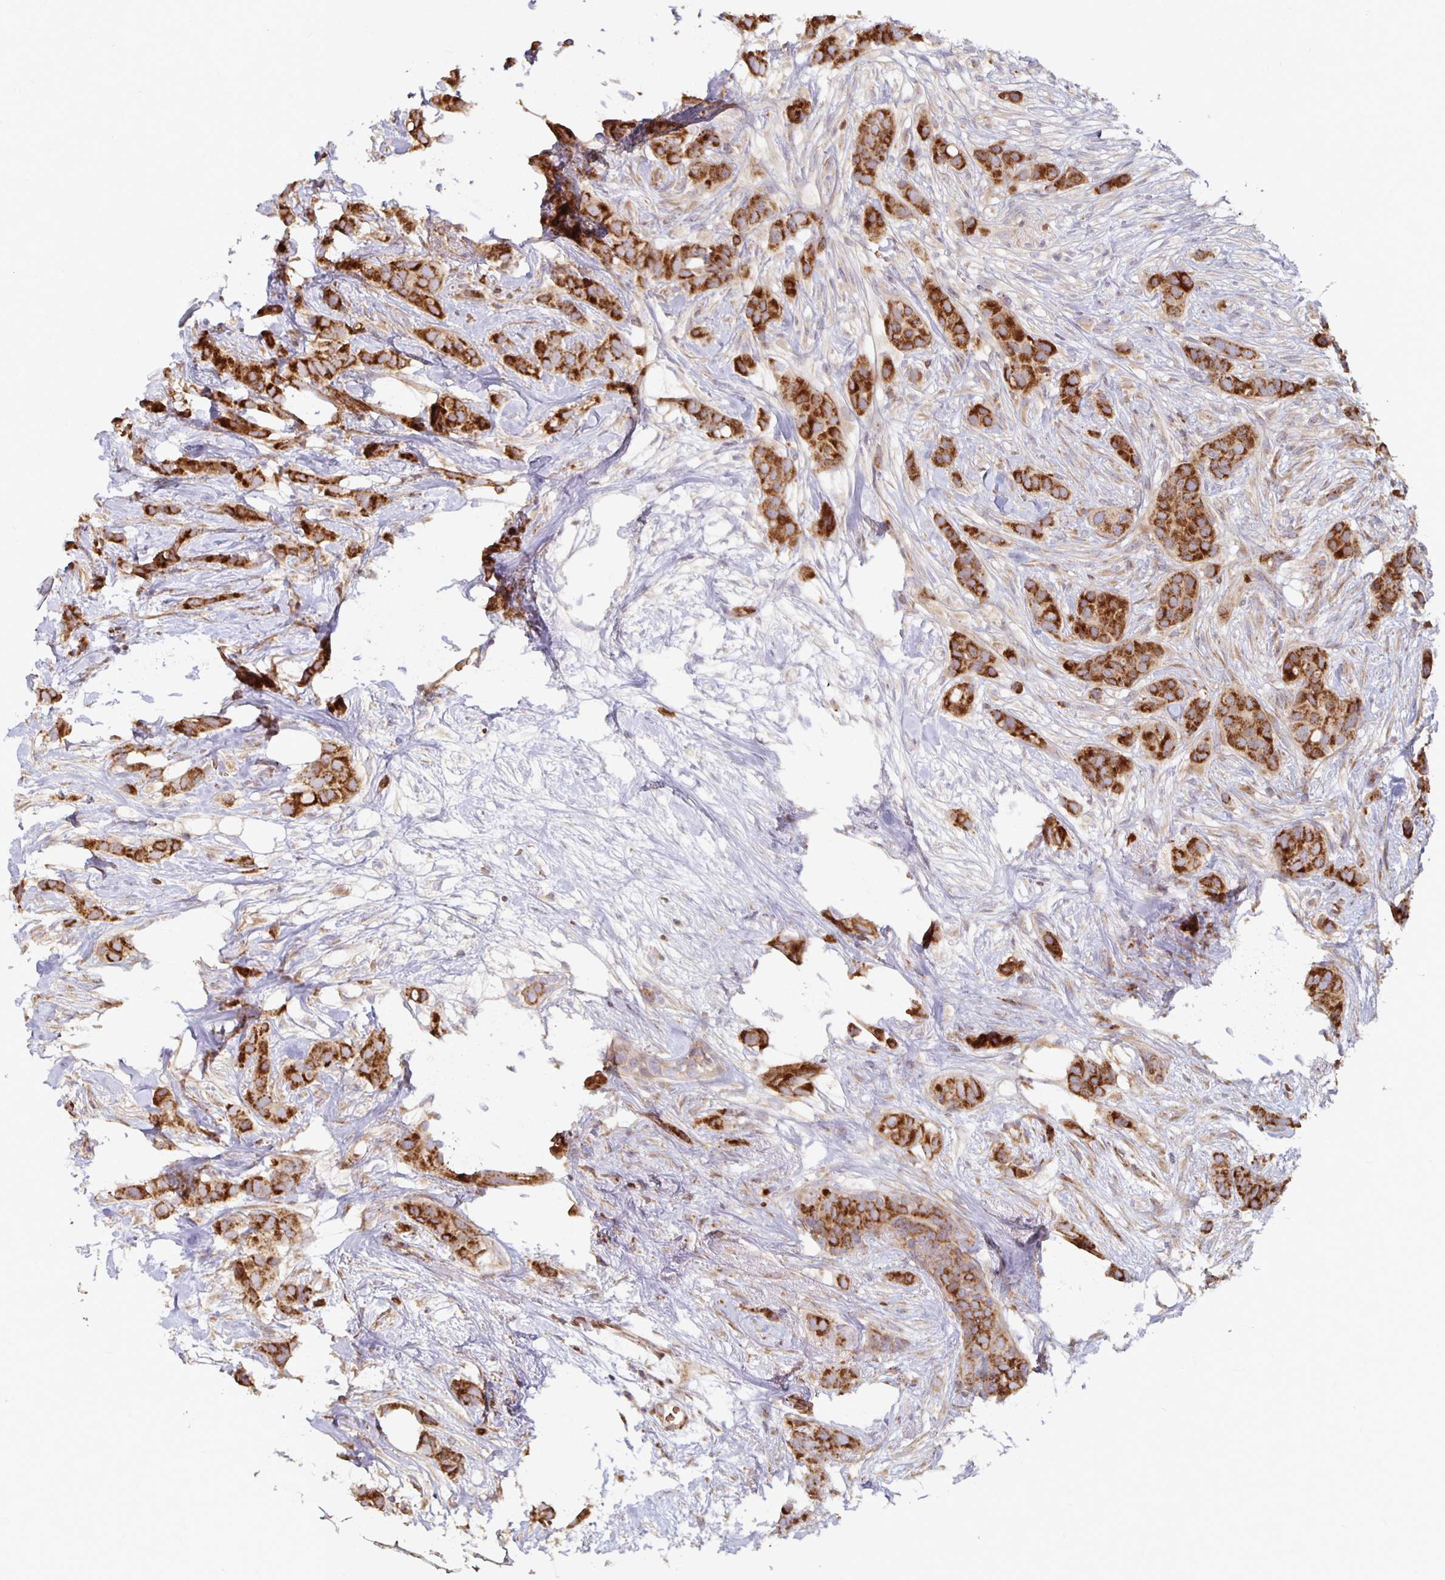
{"staining": {"intensity": "strong", "quantity": ">75%", "location": "cytoplasmic/membranous"}, "tissue": "breast cancer", "cell_type": "Tumor cells", "image_type": "cancer", "snomed": [{"axis": "morphology", "description": "Duct carcinoma"}, {"axis": "topography", "description": "Breast"}], "caption": "A micrograph showing strong cytoplasmic/membranous expression in about >75% of tumor cells in invasive ductal carcinoma (breast), as visualized by brown immunohistochemical staining.", "gene": "MRPL28", "patient": {"sex": "female", "age": 62}}